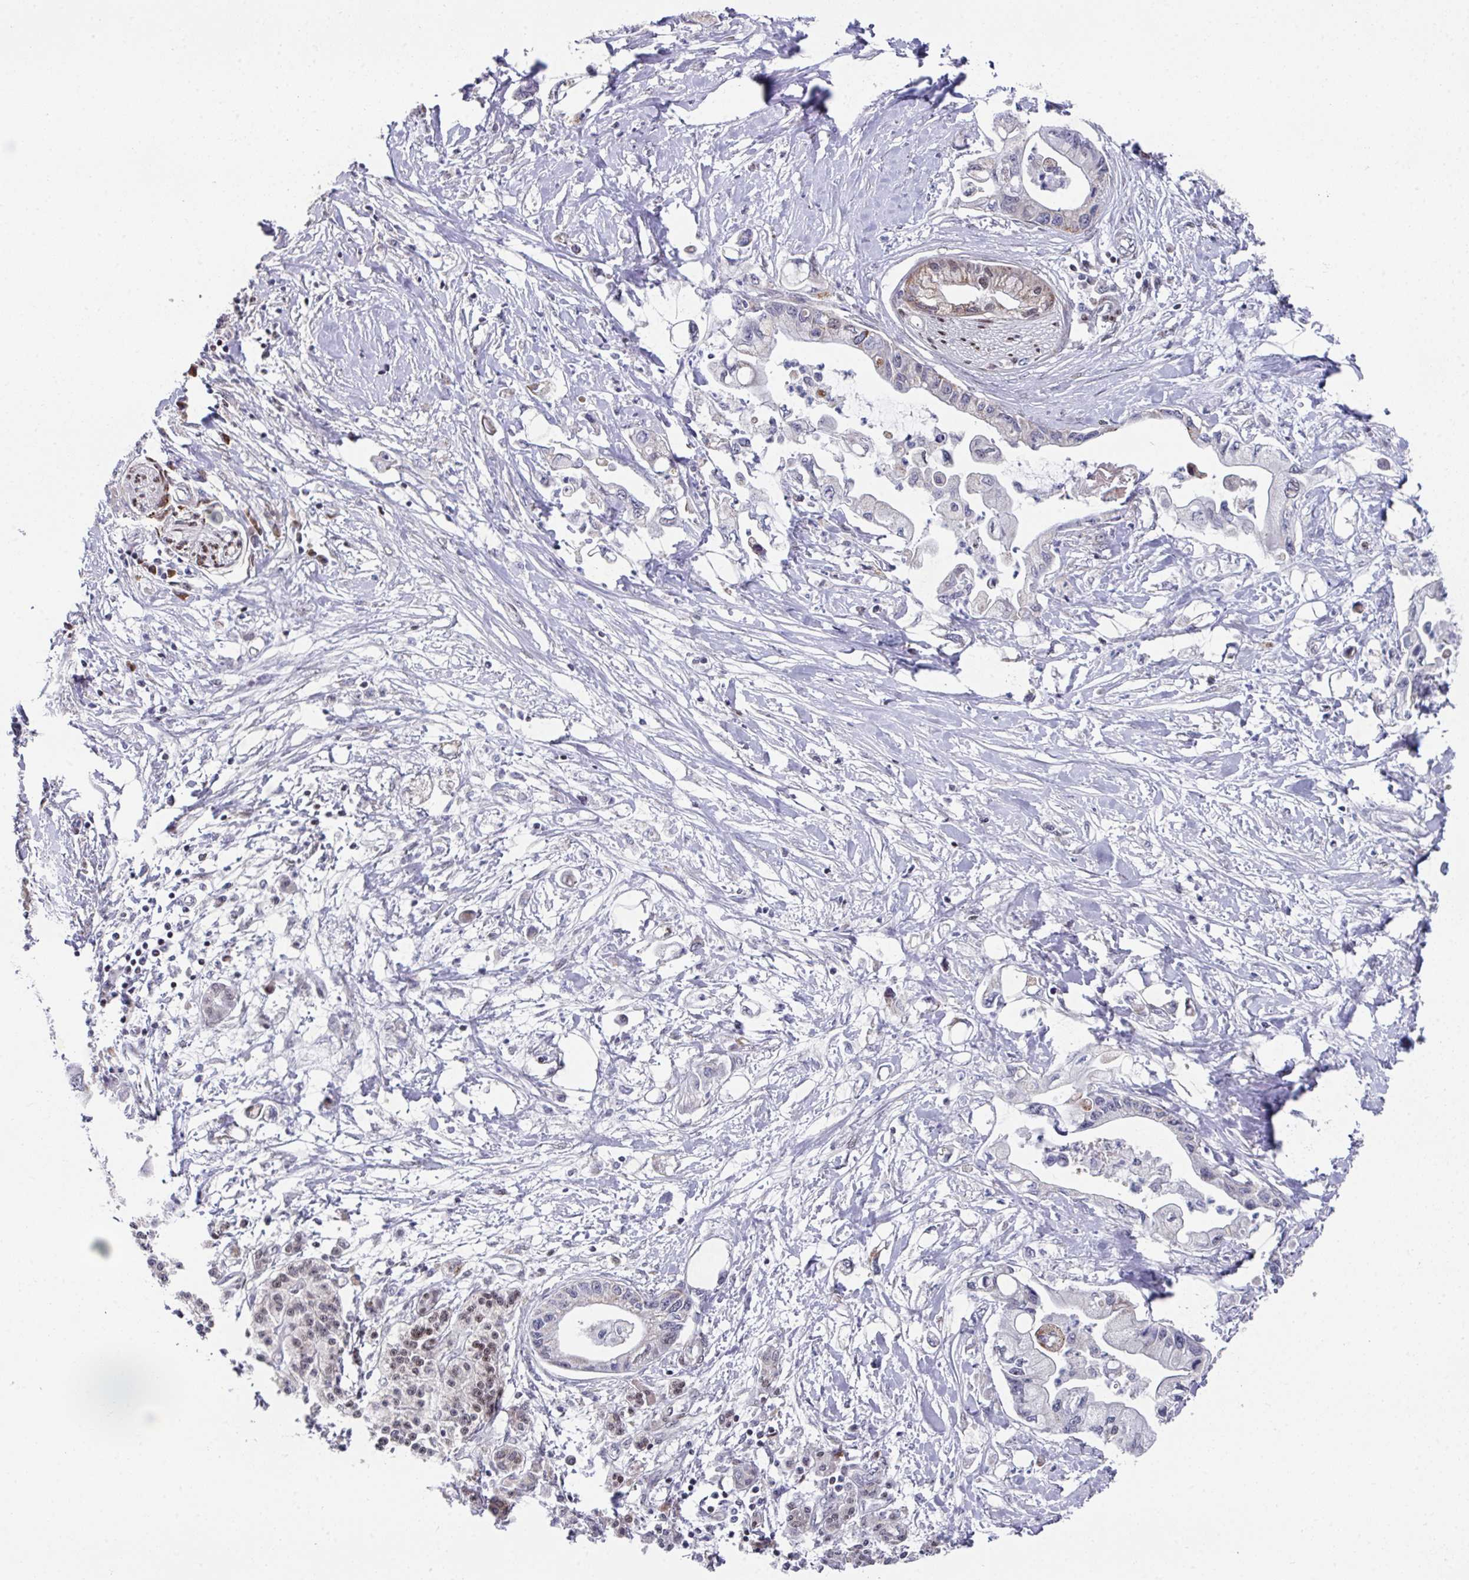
{"staining": {"intensity": "weak", "quantity": "<25%", "location": "cytoplasmic/membranous"}, "tissue": "pancreatic cancer", "cell_type": "Tumor cells", "image_type": "cancer", "snomed": [{"axis": "morphology", "description": "Adenocarcinoma, NOS"}, {"axis": "topography", "description": "Pancreas"}], "caption": "High magnification brightfield microscopy of pancreatic cancer stained with DAB (brown) and counterstained with hematoxylin (blue): tumor cells show no significant positivity.", "gene": "CBX7", "patient": {"sex": "male", "age": 61}}